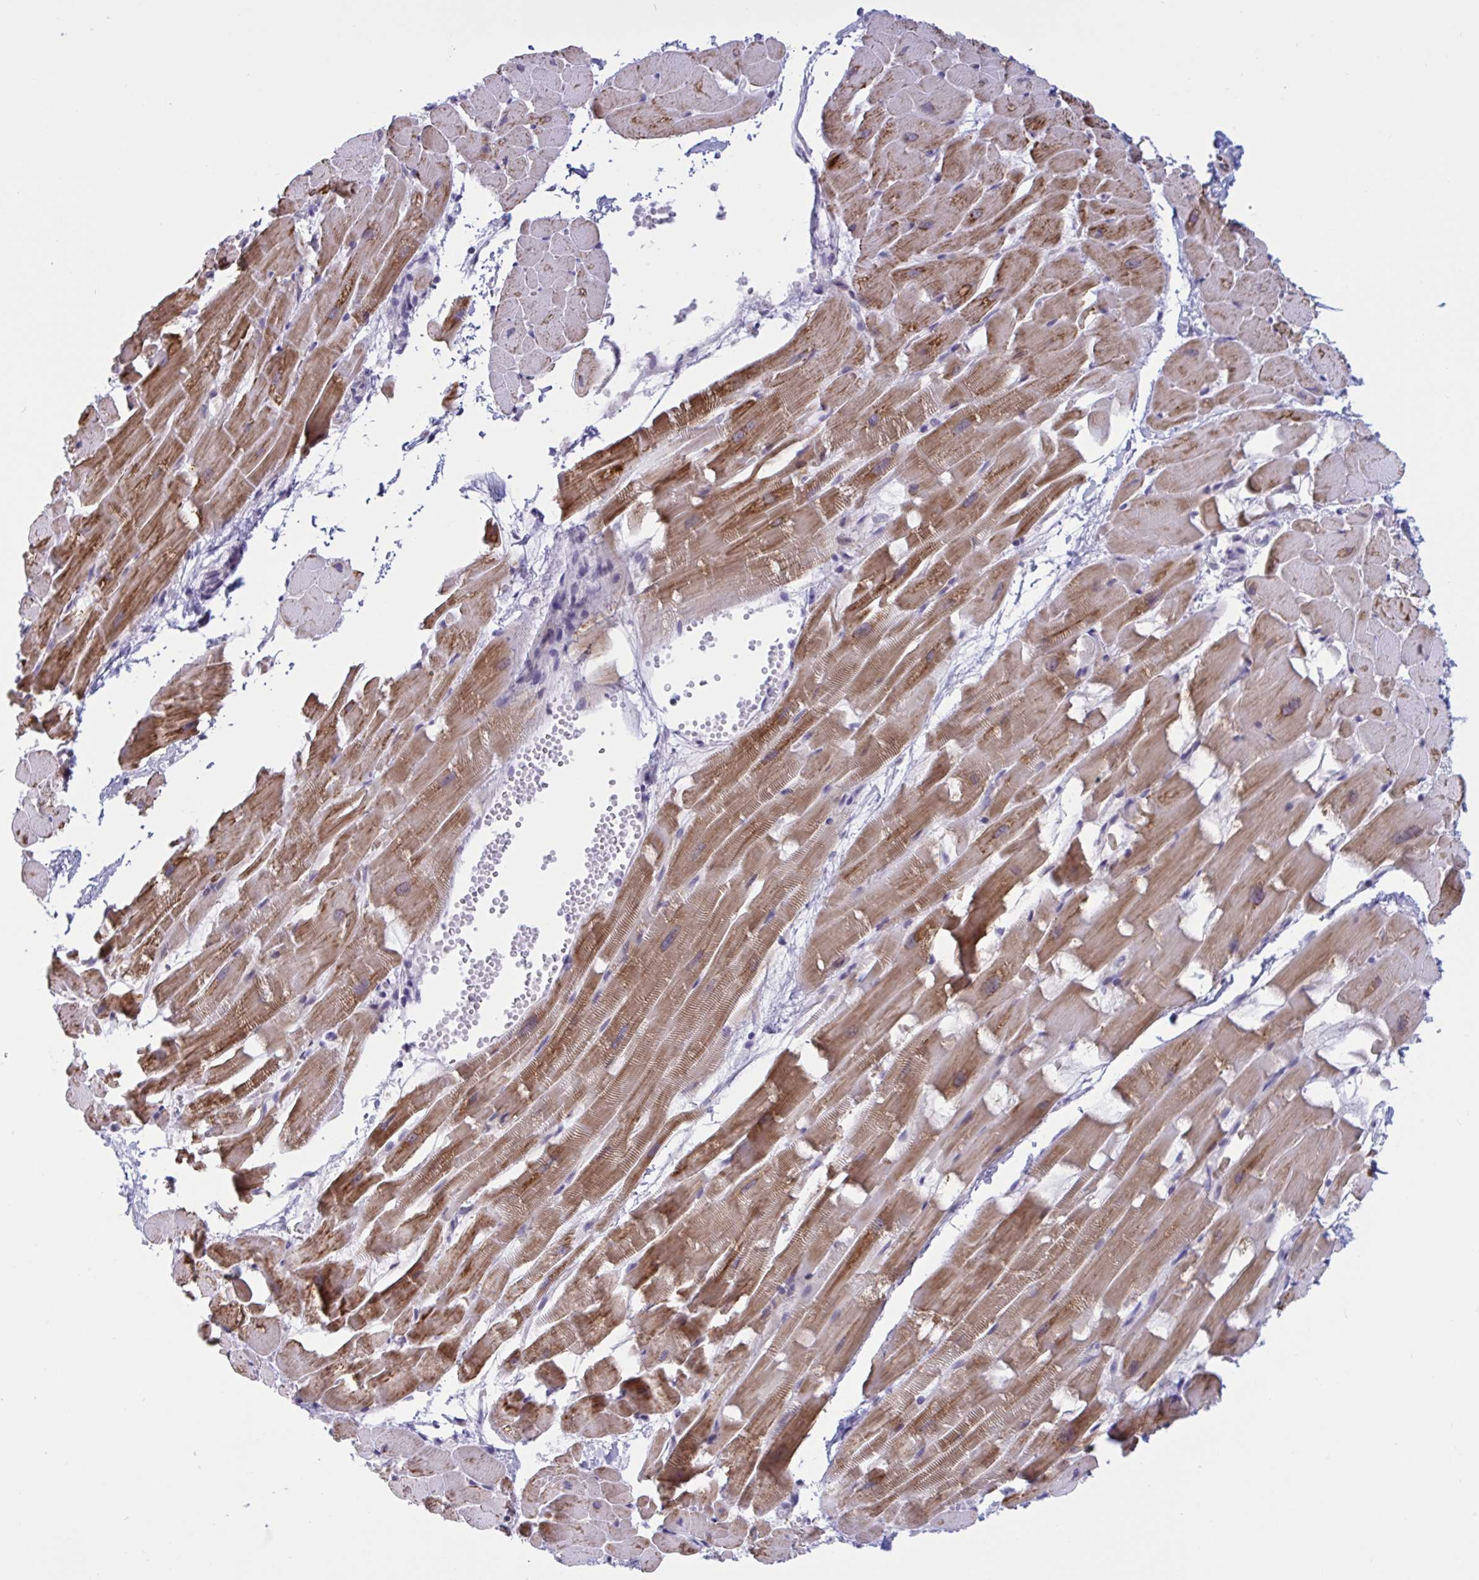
{"staining": {"intensity": "moderate", "quantity": ">75%", "location": "cytoplasmic/membranous"}, "tissue": "heart muscle", "cell_type": "Cardiomyocytes", "image_type": "normal", "snomed": [{"axis": "morphology", "description": "Normal tissue, NOS"}, {"axis": "topography", "description": "Heart"}], "caption": "Immunohistochemistry (IHC) staining of unremarkable heart muscle, which reveals medium levels of moderate cytoplasmic/membranous staining in about >75% of cardiomyocytes indicating moderate cytoplasmic/membranous protein staining. The staining was performed using DAB (3,3'-diaminobenzidine) (brown) for protein detection and nuclei were counterstained in hematoxylin (blue).", "gene": "DOCK11", "patient": {"sex": "male", "age": 37}}